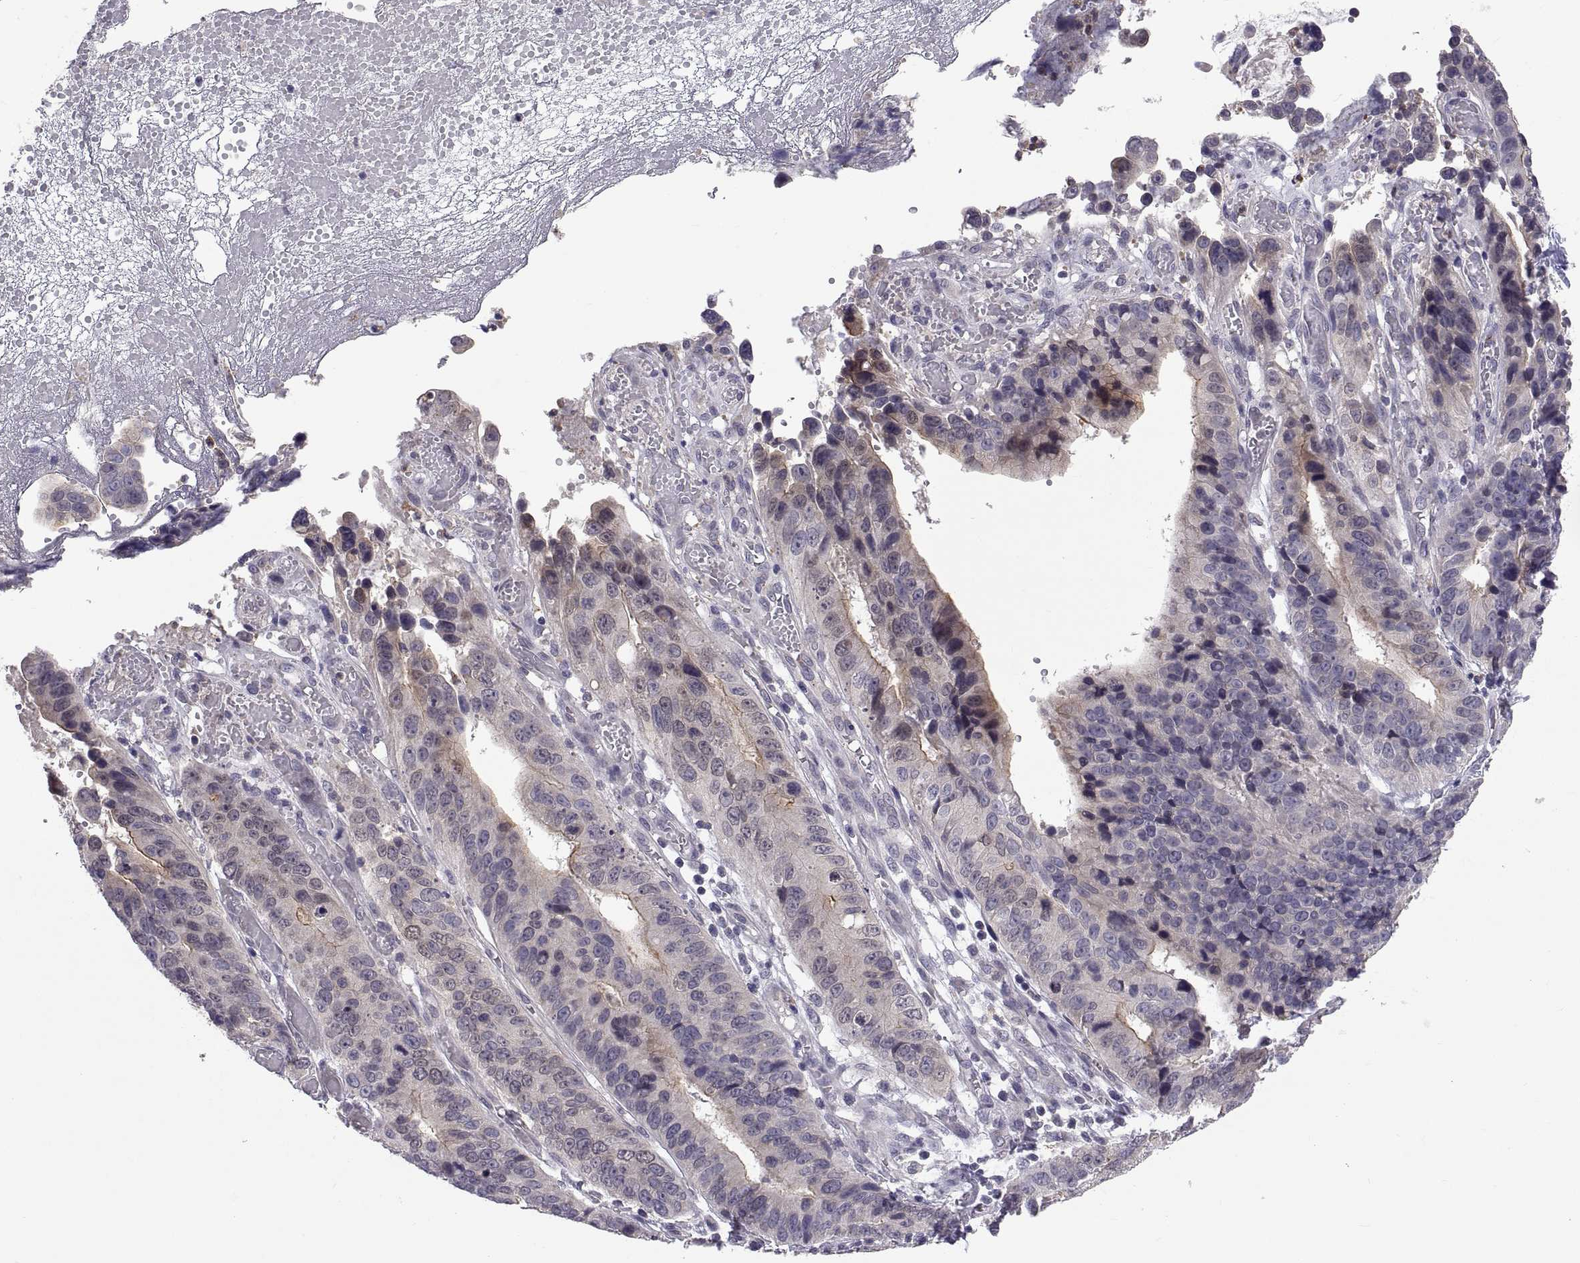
{"staining": {"intensity": "negative", "quantity": "none", "location": "none"}, "tissue": "stomach cancer", "cell_type": "Tumor cells", "image_type": "cancer", "snomed": [{"axis": "morphology", "description": "Adenocarcinoma, NOS"}, {"axis": "topography", "description": "Stomach"}], "caption": "Tumor cells are negative for protein expression in human adenocarcinoma (stomach).", "gene": "PKP1", "patient": {"sex": "male", "age": 84}}